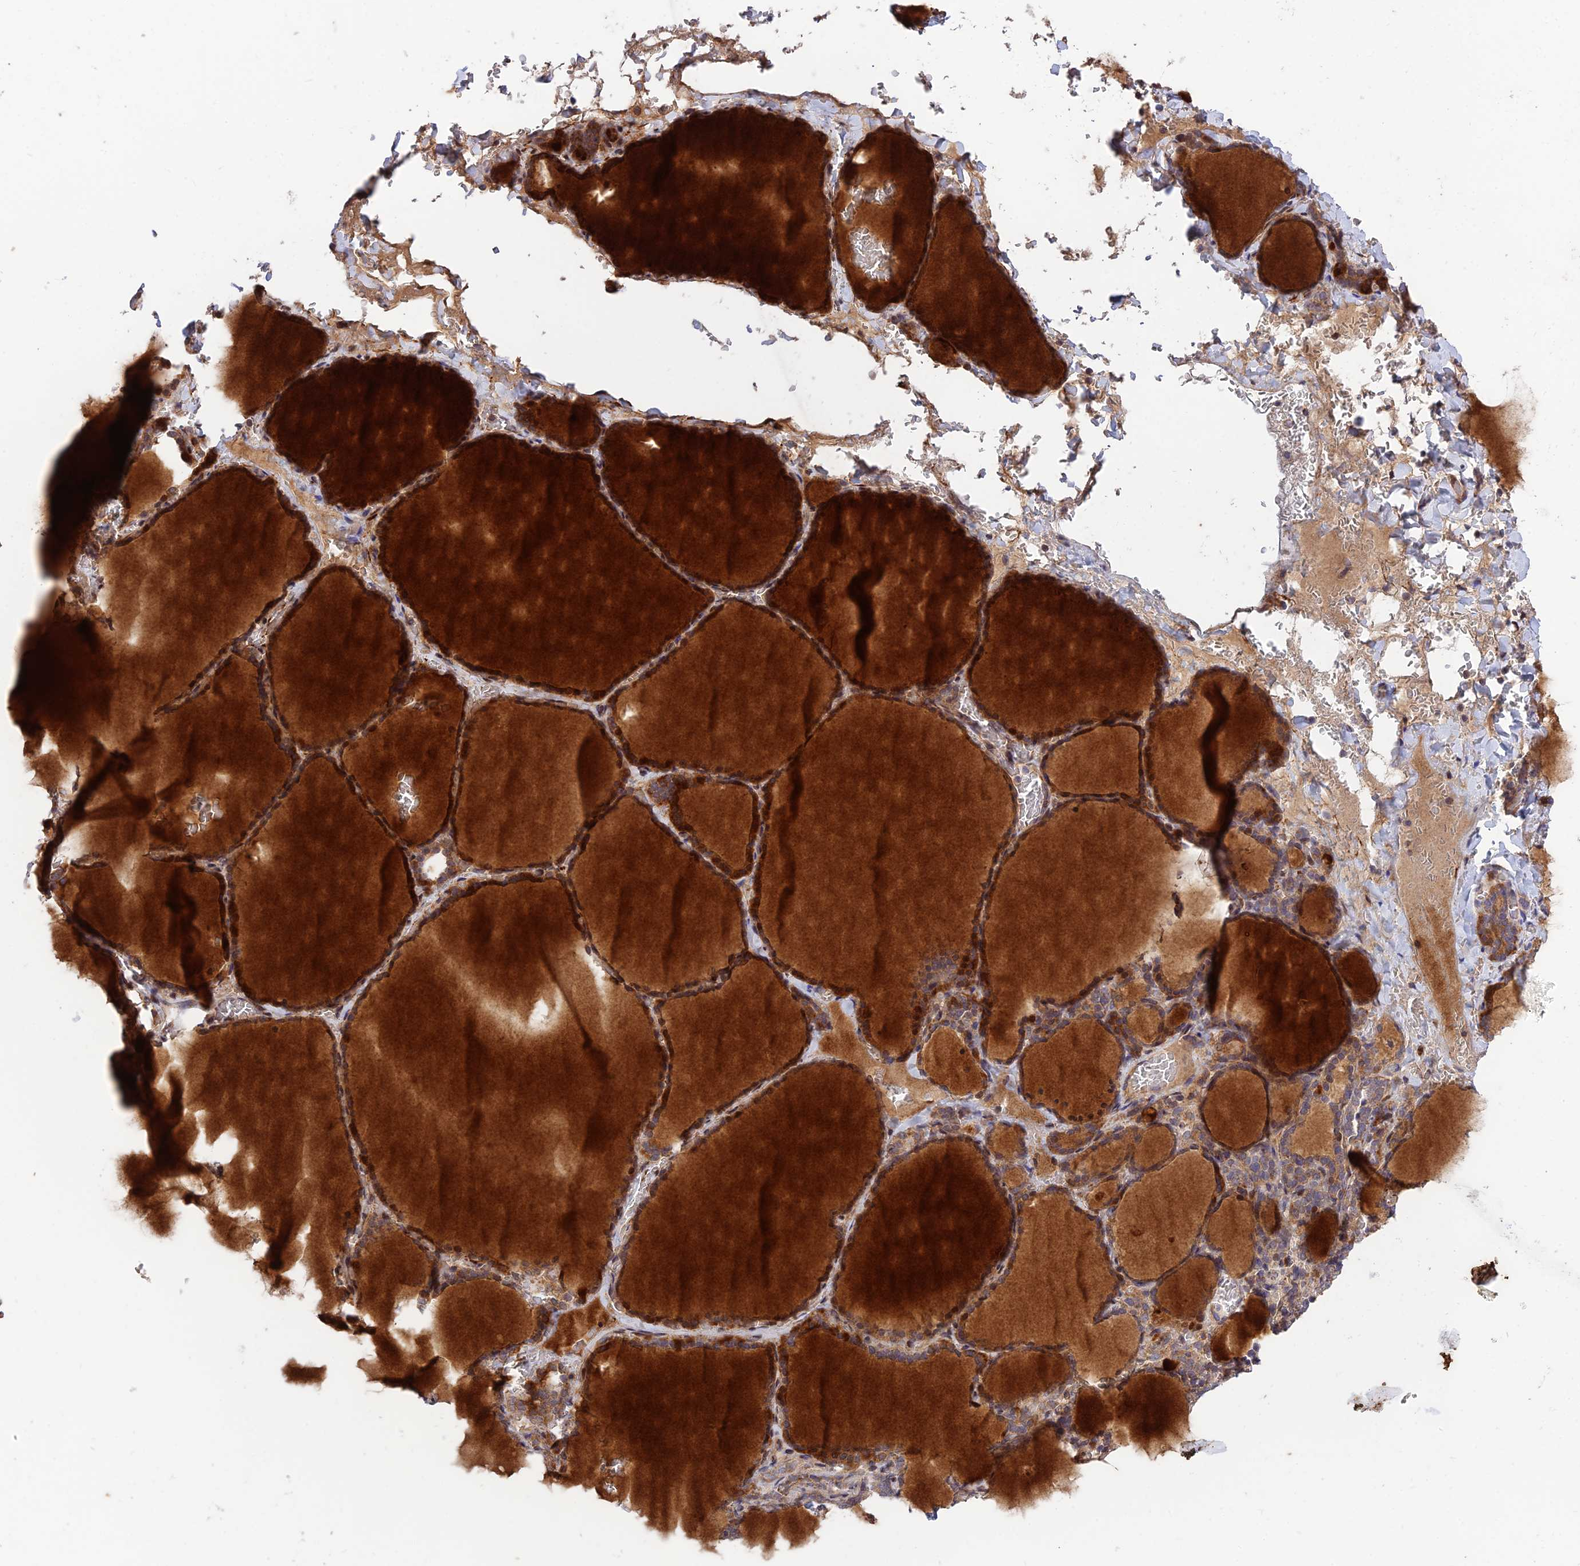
{"staining": {"intensity": "moderate", "quantity": ">75%", "location": "cytoplasmic/membranous"}, "tissue": "thyroid gland", "cell_type": "Glandular cells", "image_type": "normal", "snomed": [{"axis": "morphology", "description": "Normal tissue, NOS"}, {"axis": "topography", "description": "Thyroid gland"}], "caption": "The histopathology image reveals staining of normal thyroid gland, revealing moderate cytoplasmic/membranous protein staining (brown color) within glandular cells. (DAB (3,3'-diaminobenzidine) IHC with brightfield microscopy, high magnification).", "gene": "PLEKHG2", "patient": {"sex": "female", "age": 39}}